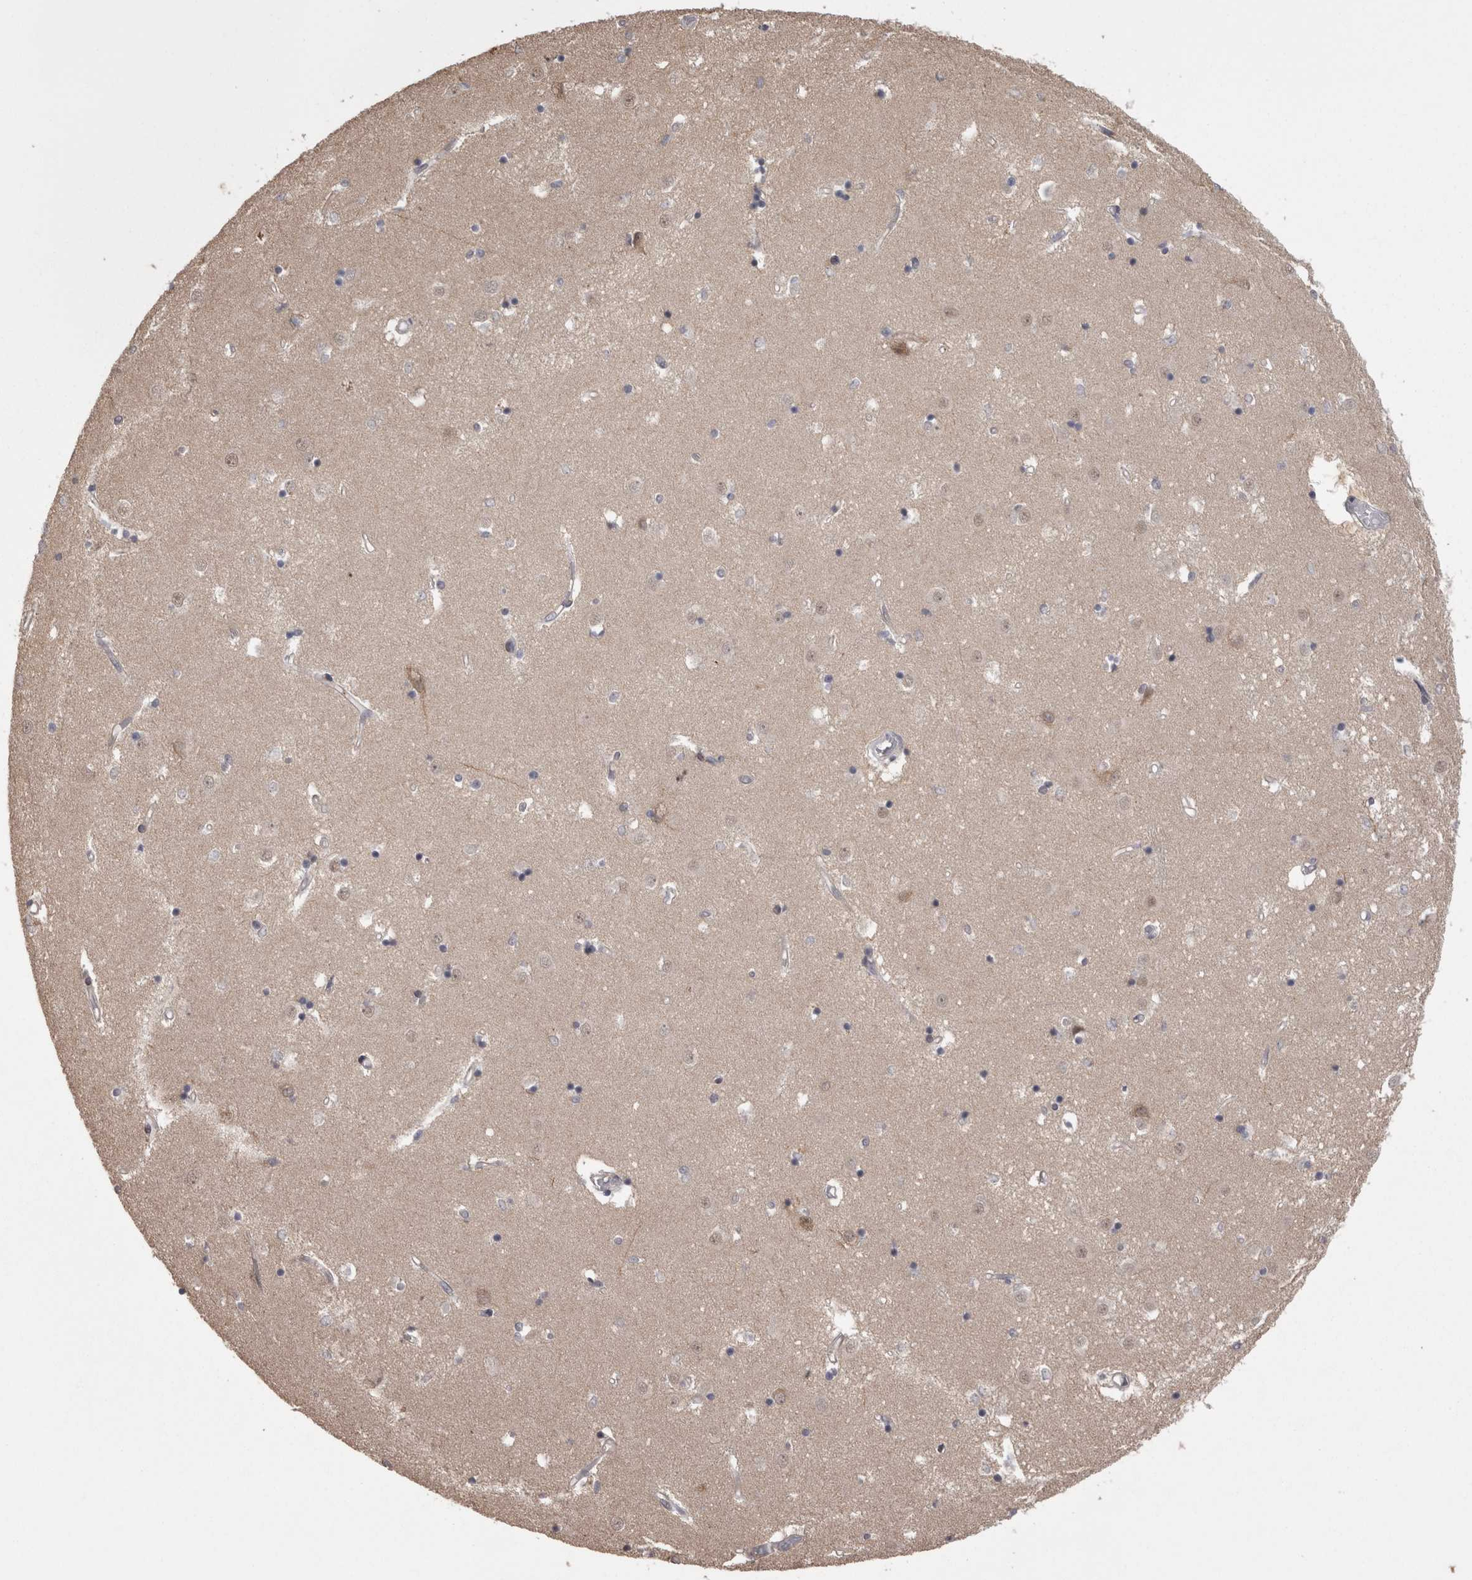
{"staining": {"intensity": "negative", "quantity": "none", "location": "none"}, "tissue": "caudate", "cell_type": "Glial cells", "image_type": "normal", "snomed": [{"axis": "morphology", "description": "Normal tissue, NOS"}, {"axis": "topography", "description": "Lateral ventricle wall"}], "caption": "This is an immunohistochemistry histopathology image of unremarkable human caudate. There is no expression in glial cells.", "gene": "SKAP1", "patient": {"sex": "male", "age": 45}}